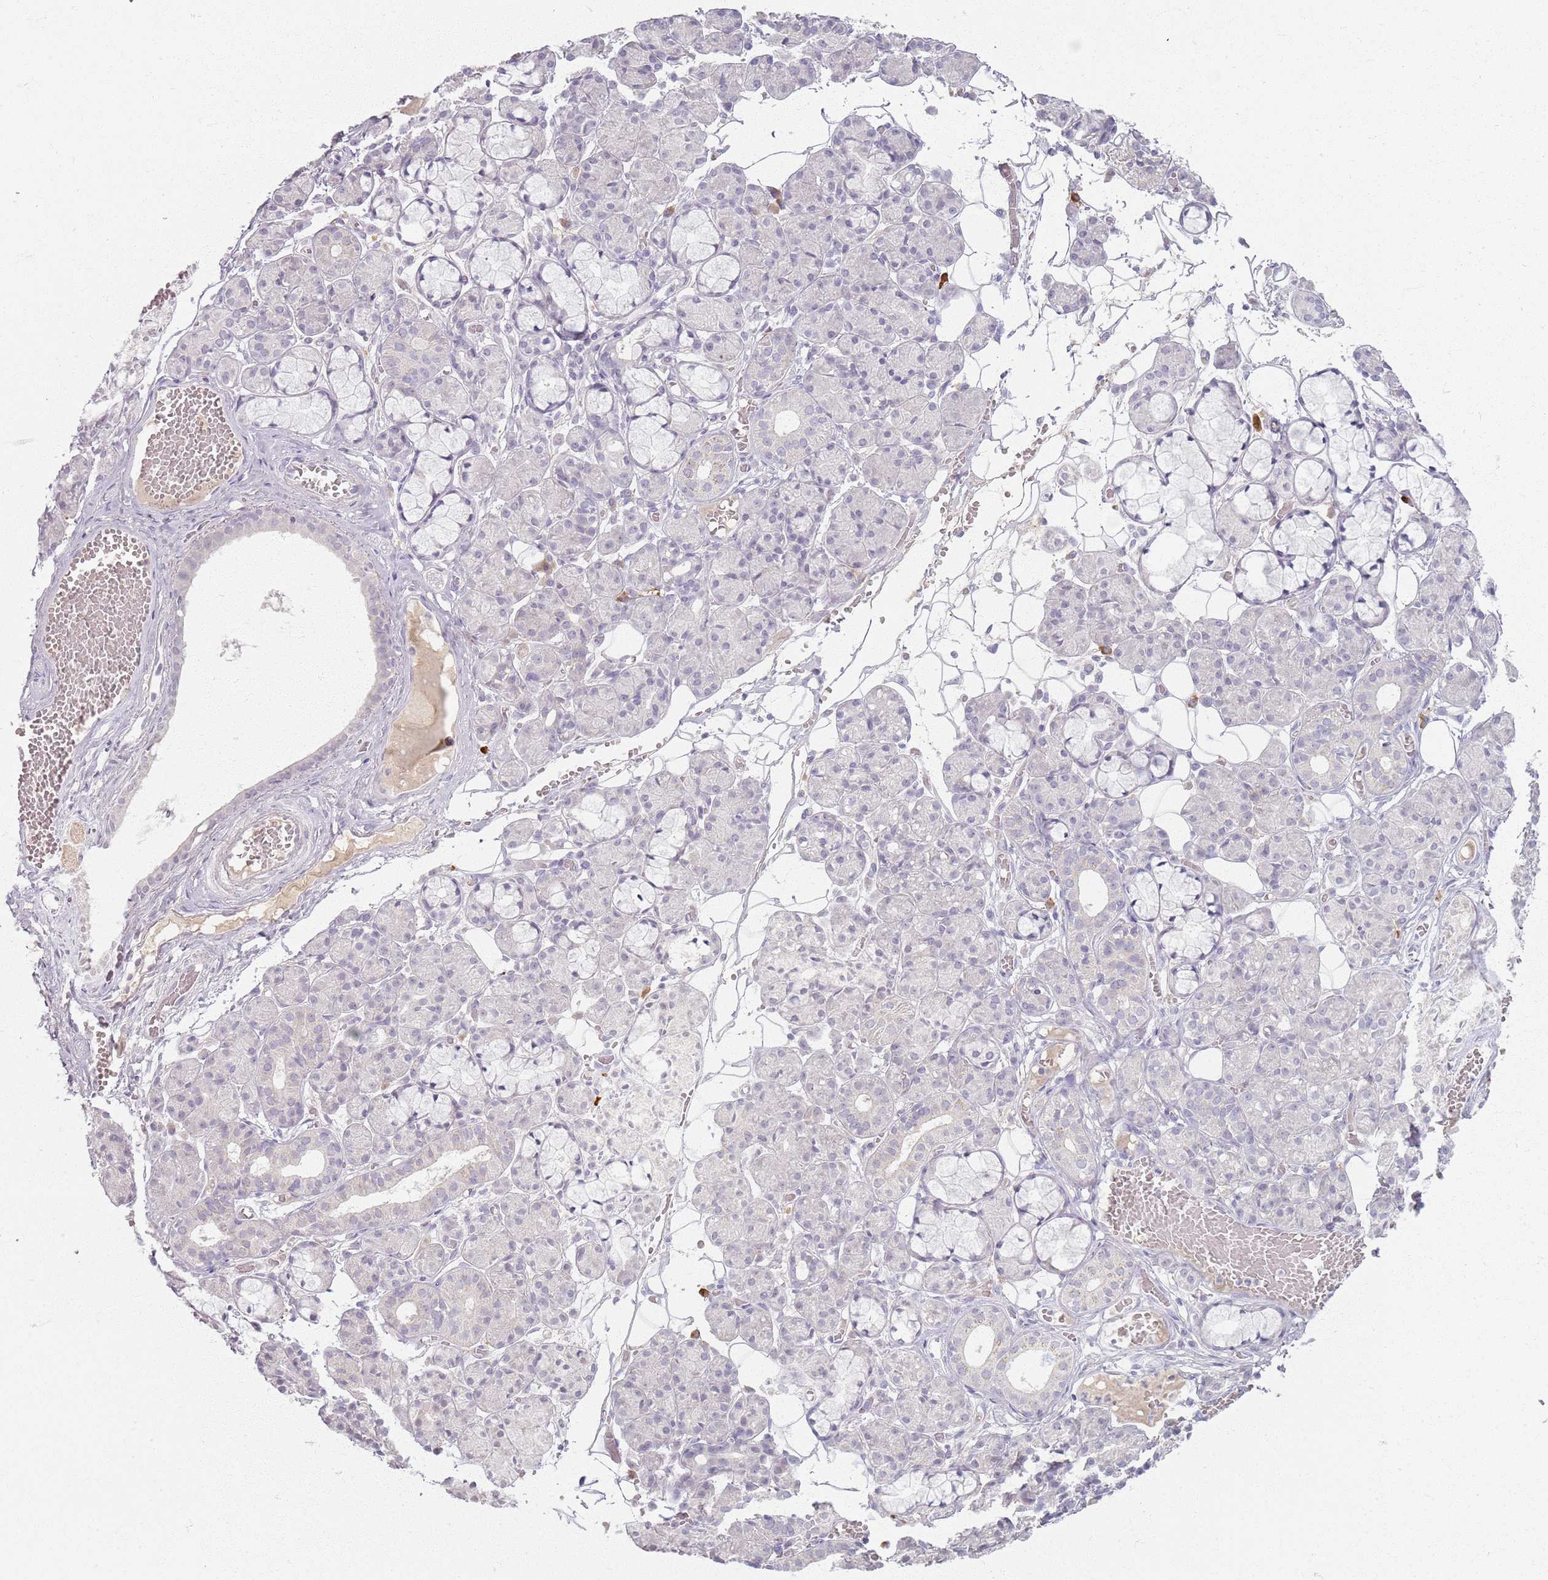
{"staining": {"intensity": "negative", "quantity": "none", "location": "none"}, "tissue": "salivary gland", "cell_type": "Glandular cells", "image_type": "normal", "snomed": [{"axis": "morphology", "description": "Normal tissue, NOS"}, {"axis": "topography", "description": "Salivary gland"}], "caption": "High magnification brightfield microscopy of benign salivary gland stained with DAB (brown) and counterstained with hematoxylin (blue): glandular cells show no significant staining.", "gene": "CRIPT", "patient": {"sex": "male", "age": 63}}